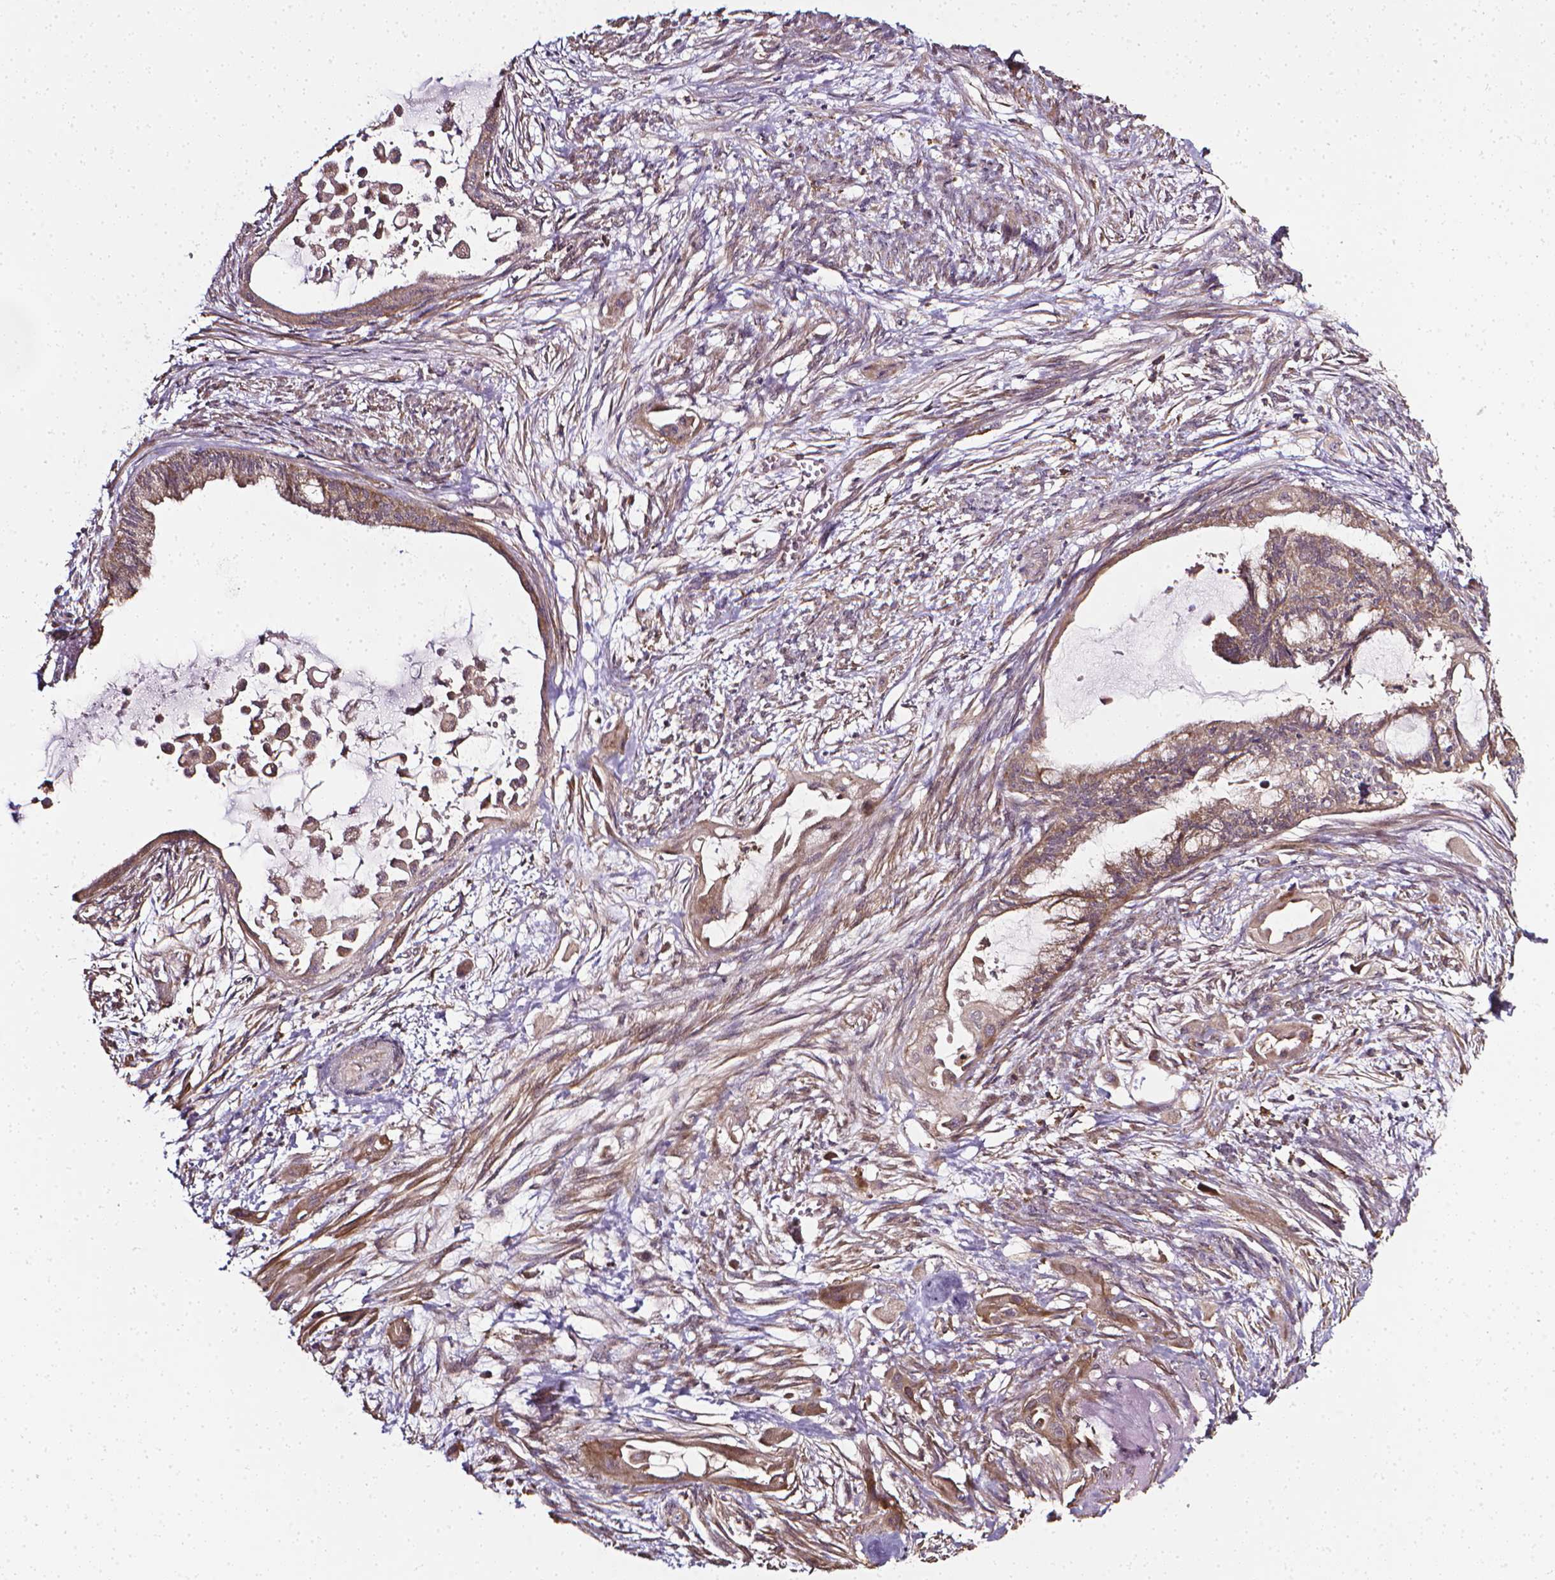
{"staining": {"intensity": "moderate", "quantity": ">75%", "location": "cytoplasmic/membranous"}, "tissue": "endometrial cancer", "cell_type": "Tumor cells", "image_type": "cancer", "snomed": [{"axis": "morphology", "description": "Adenocarcinoma, NOS"}, {"axis": "topography", "description": "Endometrium"}], "caption": "Endometrial cancer (adenocarcinoma) stained for a protein displays moderate cytoplasmic/membranous positivity in tumor cells. (brown staining indicates protein expression, while blue staining denotes nuclei).", "gene": "PRAG1", "patient": {"sex": "female", "age": 86}}